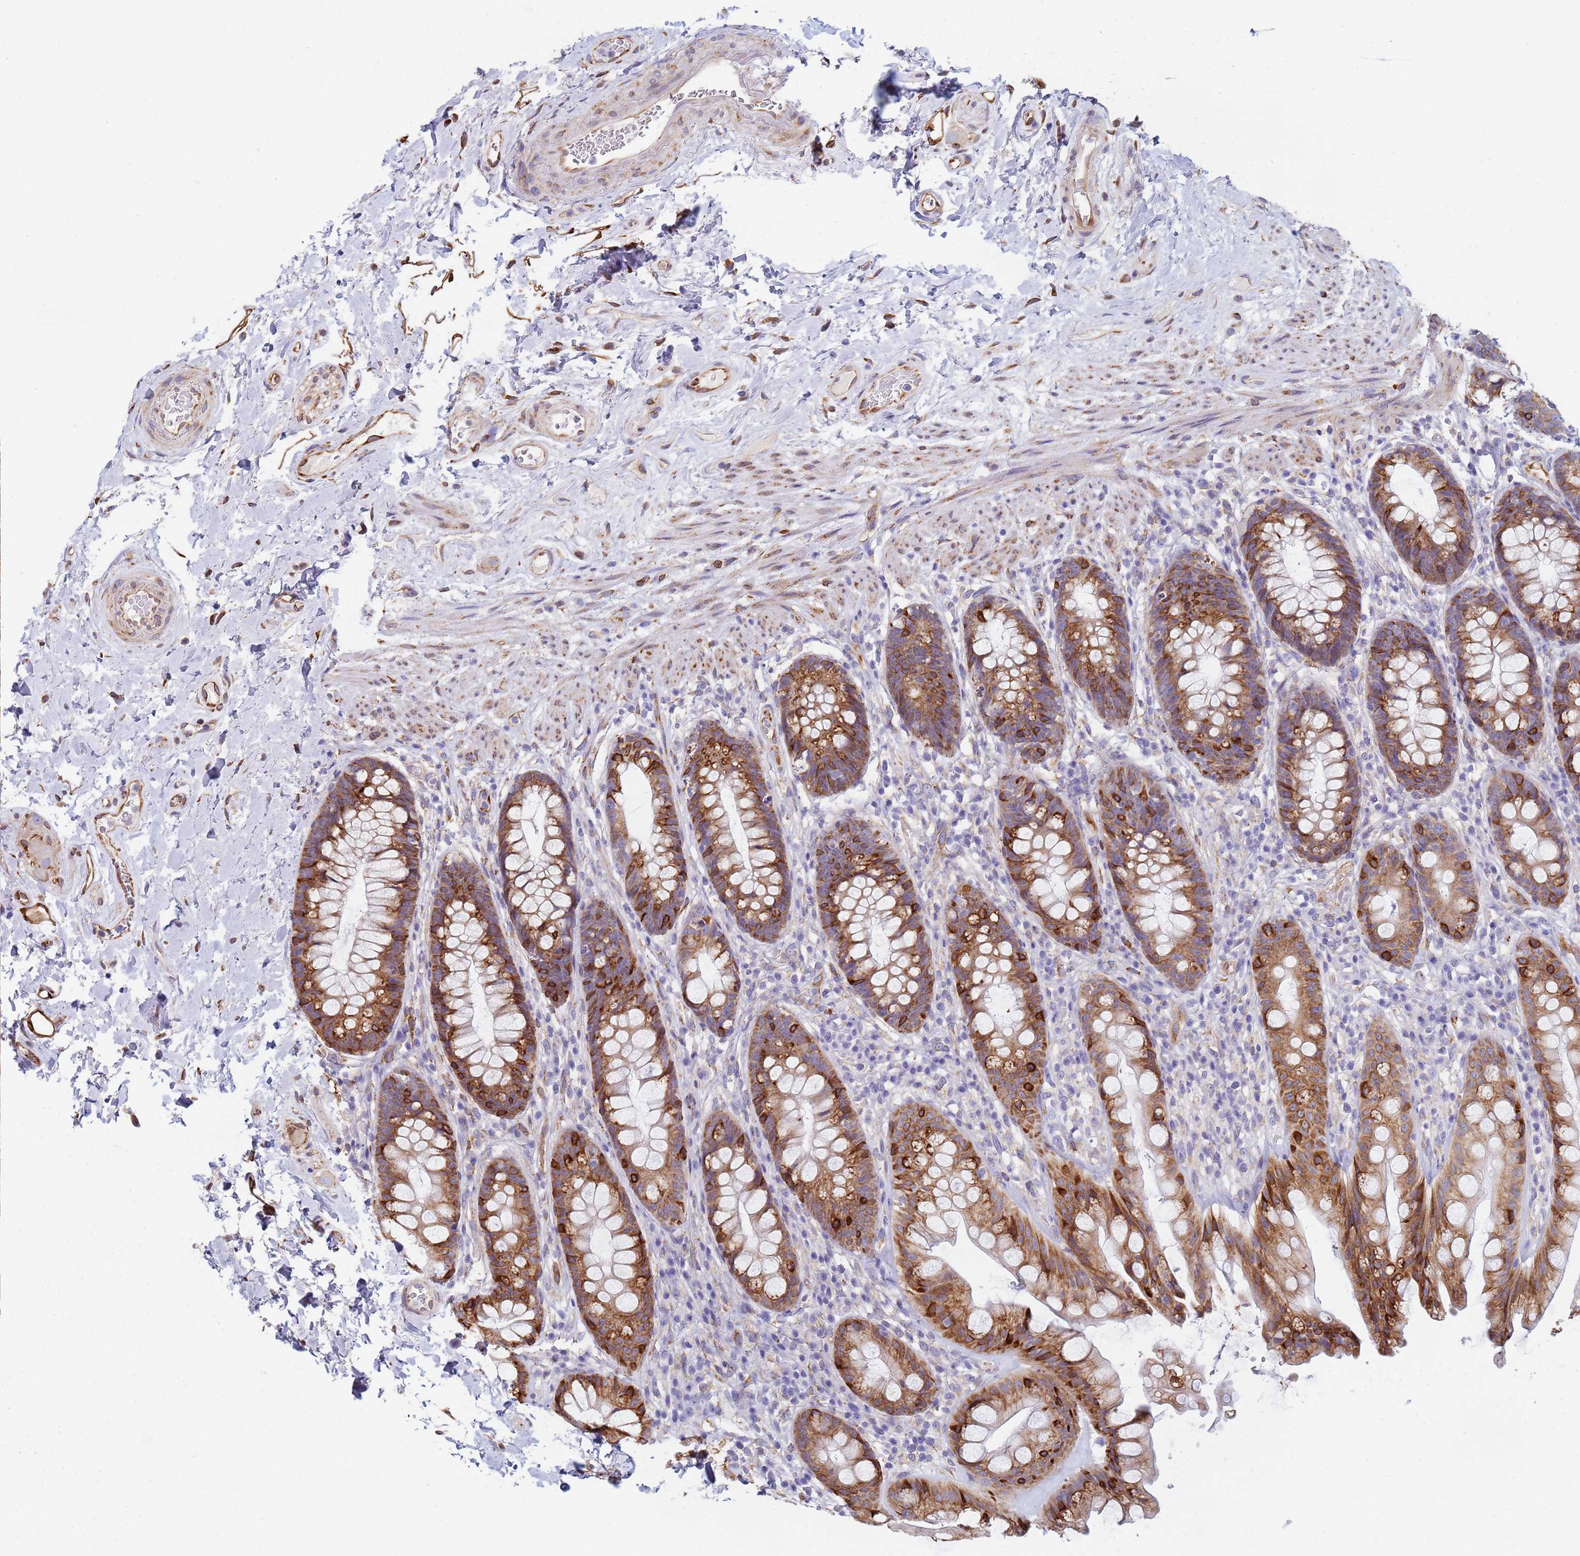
{"staining": {"intensity": "strong", "quantity": "25%-75%", "location": "cytoplasmic/membranous"}, "tissue": "rectum", "cell_type": "Glandular cells", "image_type": "normal", "snomed": [{"axis": "morphology", "description": "Normal tissue, NOS"}, {"axis": "topography", "description": "Rectum"}], "caption": "The histopathology image reveals immunohistochemical staining of normal rectum. There is strong cytoplasmic/membranous expression is identified in about 25%-75% of glandular cells.", "gene": "GDAP2", "patient": {"sex": "male", "age": 74}}